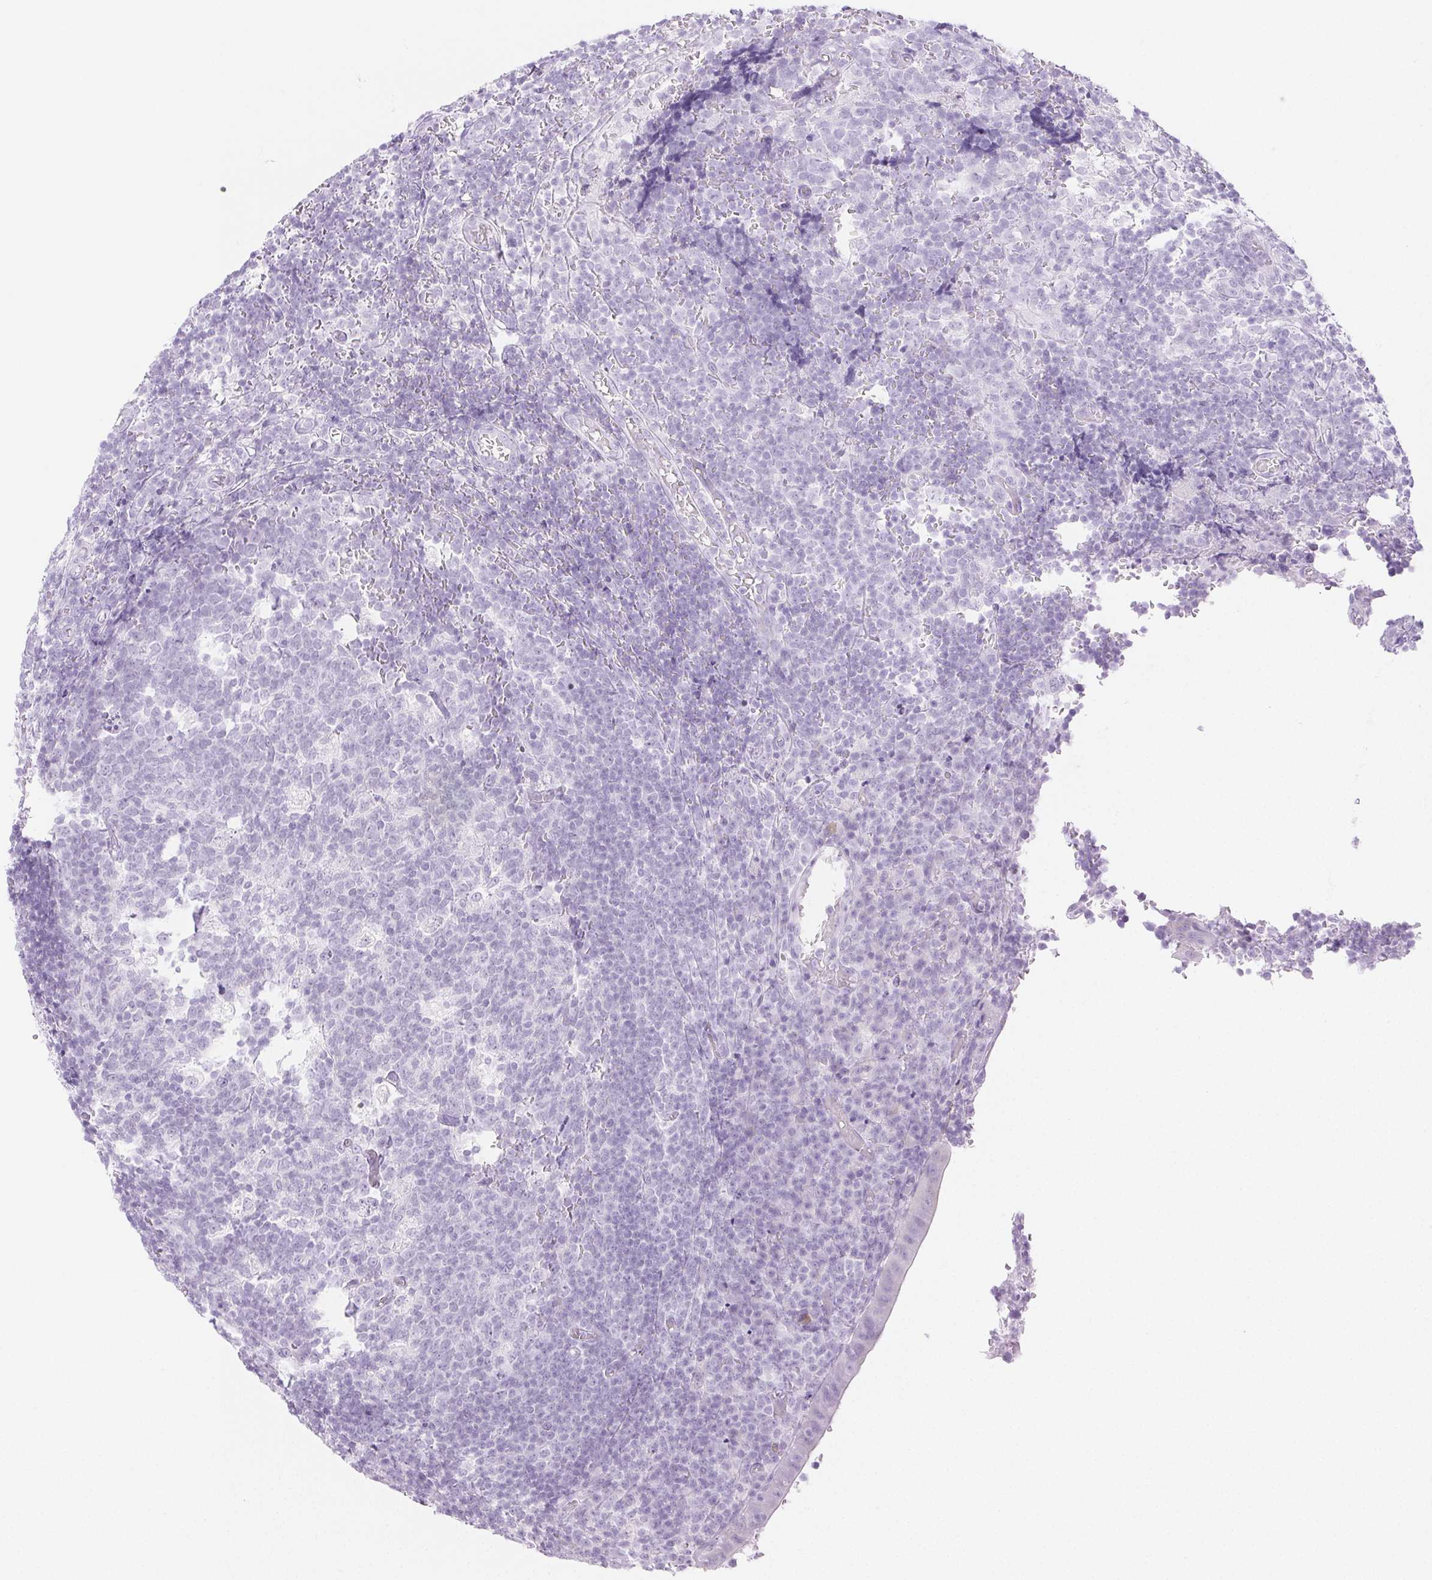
{"staining": {"intensity": "negative", "quantity": "none", "location": "none"}, "tissue": "appendix", "cell_type": "Glandular cells", "image_type": "normal", "snomed": [{"axis": "morphology", "description": "Normal tissue, NOS"}, {"axis": "topography", "description": "Appendix"}], "caption": "A photomicrograph of appendix stained for a protein shows no brown staining in glandular cells.", "gene": "PI3", "patient": {"sex": "male", "age": 18}}